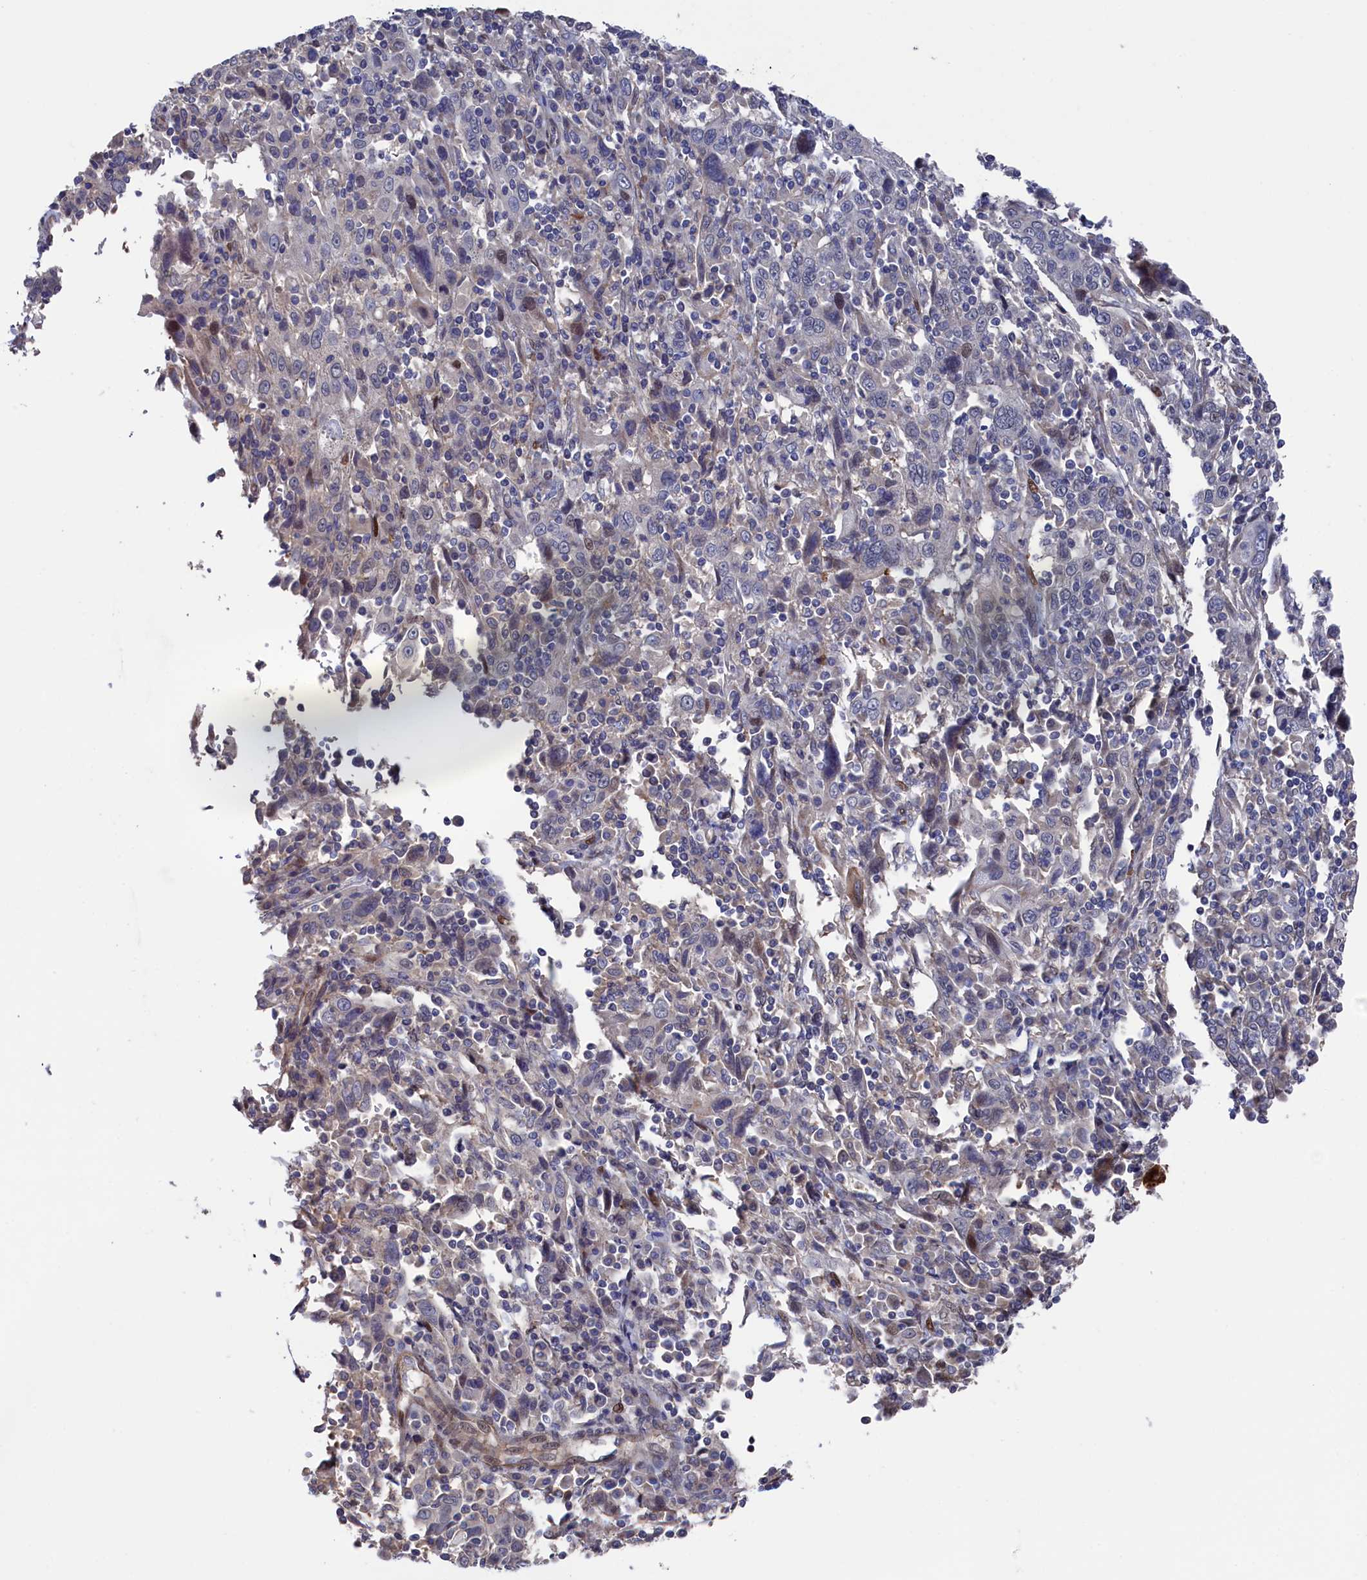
{"staining": {"intensity": "negative", "quantity": "none", "location": "none"}, "tissue": "cervical cancer", "cell_type": "Tumor cells", "image_type": "cancer", "snomed": [{"axis": "morphology", "description": "Squamous cell carcinoma, NOS"}, {"axis": "topography", "description": "Cervix"}], "caption": "DAB (3,3'-diaminobenzidine) immunohistochemical staining of human cervical squamous cell carcinoma demonstrates no significant staining in tumor cells.", "gene": "ZNF891", "patient": {"sex": "female", "age": 46}}